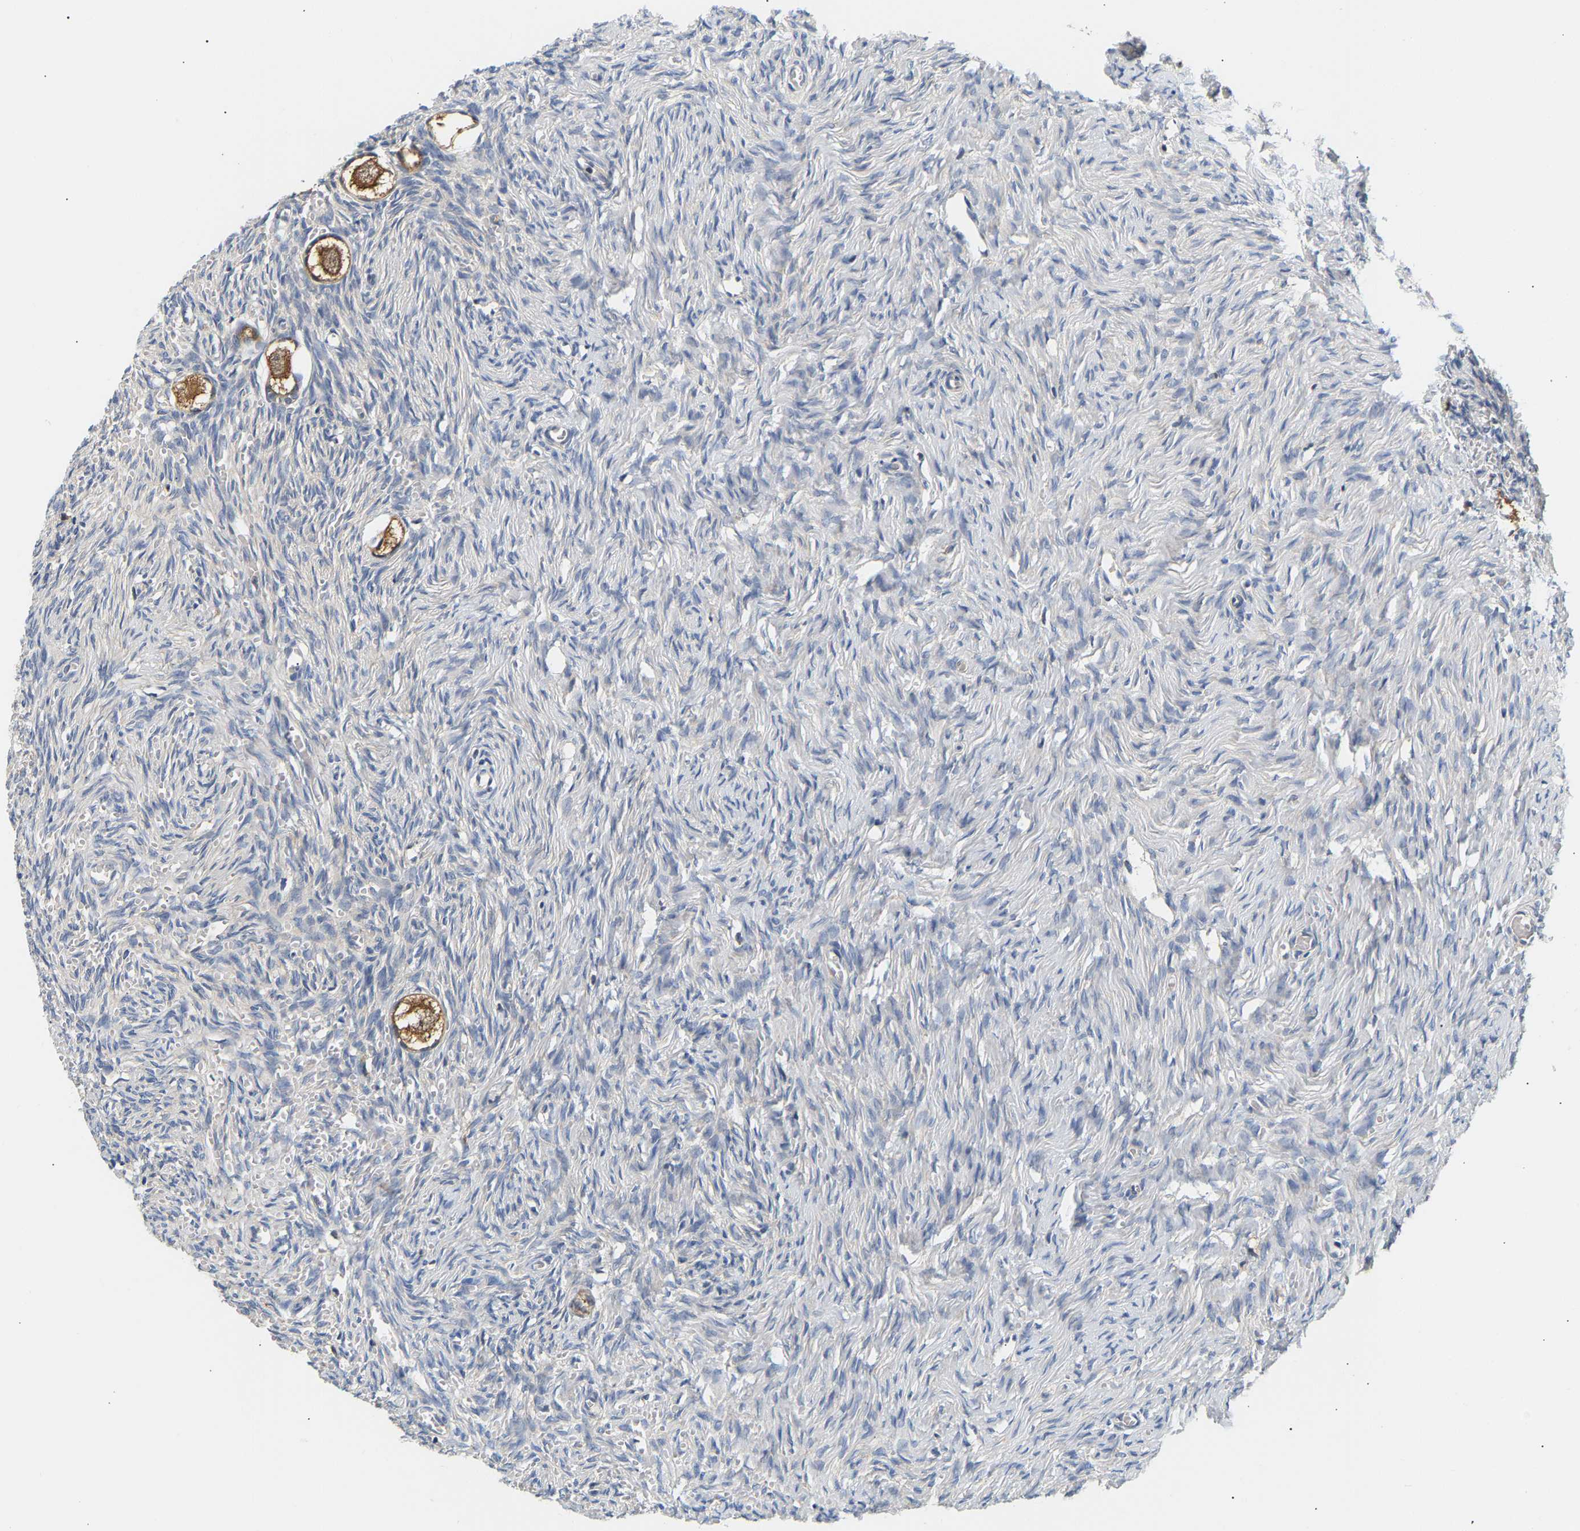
{"staining": {"intensity": "moderate", "quantity": ">75%", "location": "cytoplasmic/membranous"}, "tissue": "ovary", "cell_type": "Follicle cells", "image_type": "normal", "snomed": [{"axis": "morphology", "description": "Normal tissue, NOS"}, {"axis": "topography", "description": "Ovary"}], "caption": "A high-resolution histopathology image shows immunohistochemistry (IHC) staining of normal ovary, which shows moderate cytoplasmic/membranous positivity in about >75% of follicle cells.", "gene": "PPID", "patient": {"sex": "female", "age": 27}}